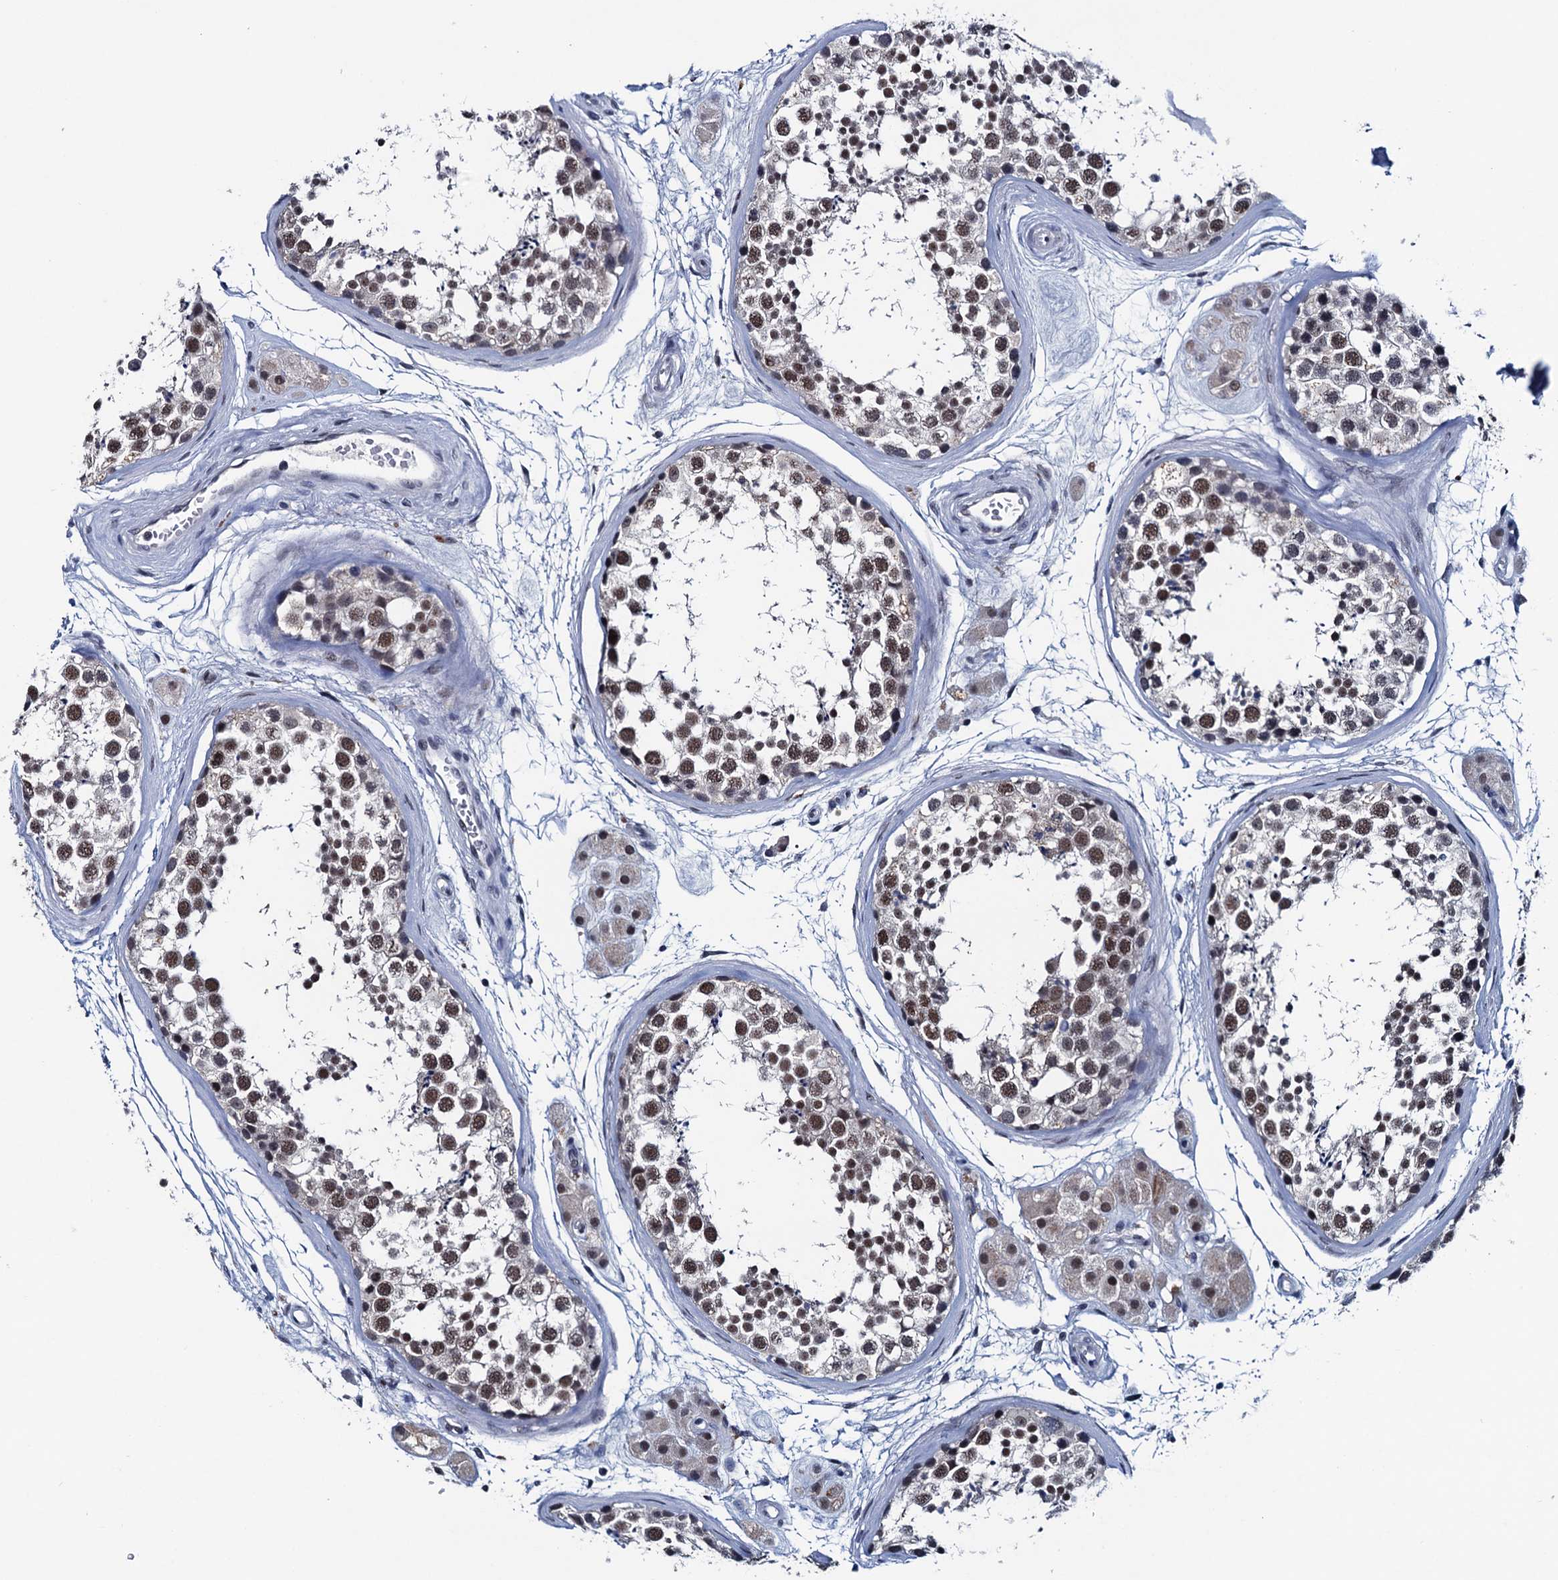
{"staining": {"intensity": "moderate", "quantity": ">75%", "location": "nuclear"}, "tissue": "testis", "cell_type": "Cells in seminiferous ducts", "image_type": "normal", "snomed": [{"axis": "morphology", "description": "Normal tissue, NOS"}, {"axis": "topography", "description": "Testis"}], "caption": "Immunohistochemical staining of normal testis exhibits moderate nuclear protein staining in about >75% of cells in seminiferous ducts.", "gene": "FNBP4", "patient": {"sex": "male", "age": 56}}